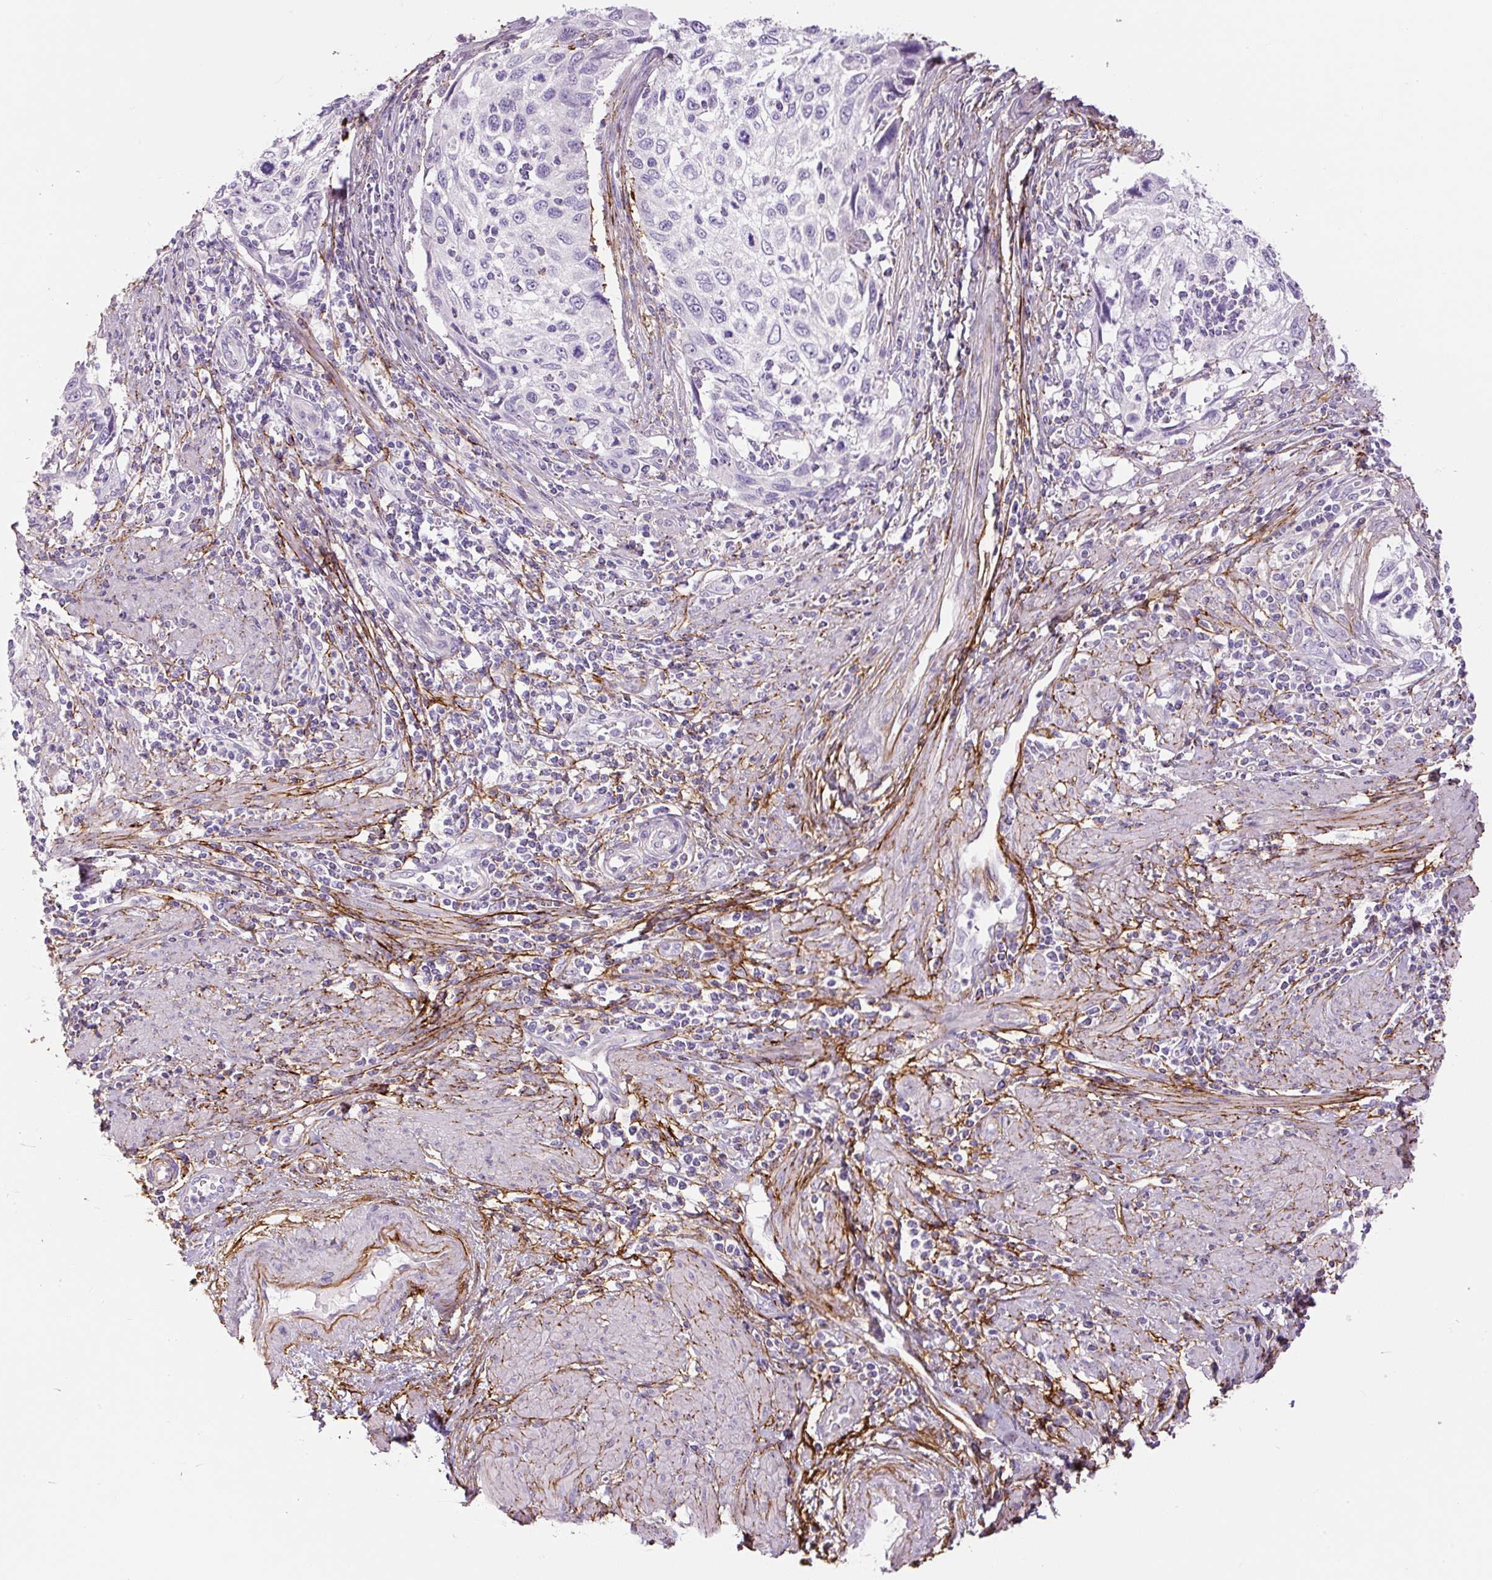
{"staining": {"intensity": "negative", "quantity": "none", "location": "none"}, "tissue": "cervical cancer", "cell_type": "Tumor cells", "image_type": "cancer", "snomed": [{"axis": "morphology", "description": "Squamous cell carcinoma, NOS"}, {"axis": "topography", "description": "Cervix"}], "caption": "Tumor cells are negative for protein expression in human squamous cell carcinoma (cervical).", "gene": "FBN1", "patient": {"sex": "female", "age": 70}}